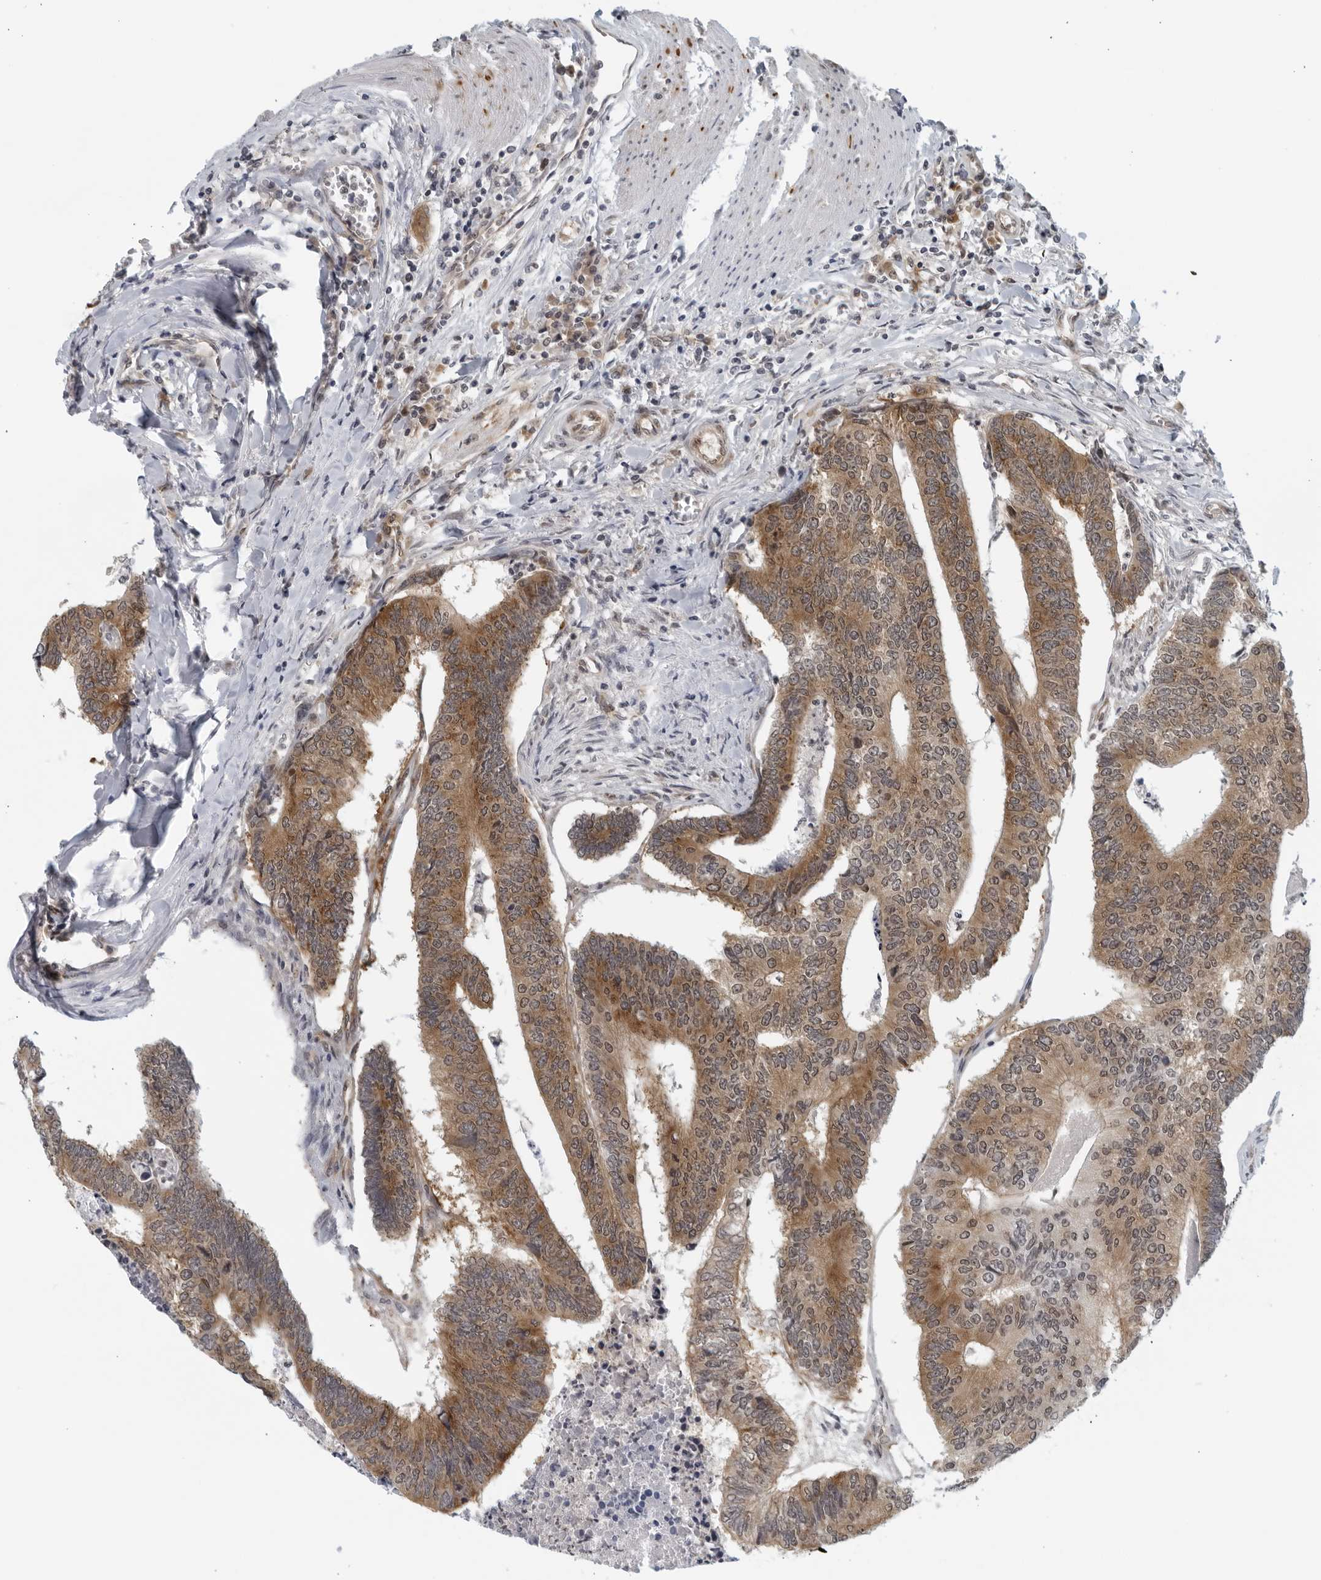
{"staining": {"intensity": "moderate", "quantity": ">75%", "location": "cytoplasmic/membranous"}, "tissue": "colorectal cancer", "cell_type": "Tumor cells", "image_type": "cancer", "snomed": [{"axis": "morphology", "description": "Adenocarcinoma, NOS"}, {"axis": "topography", "description": "Colon"}], "caption": "Protein staining of colorectal adenocarcinoma tissue reveals moderate cytoplasmic/membranous staining in approximately >75% of tumor cells.", "gene": "RC3H1", "patient": {"sex": "female", "age": 67}}